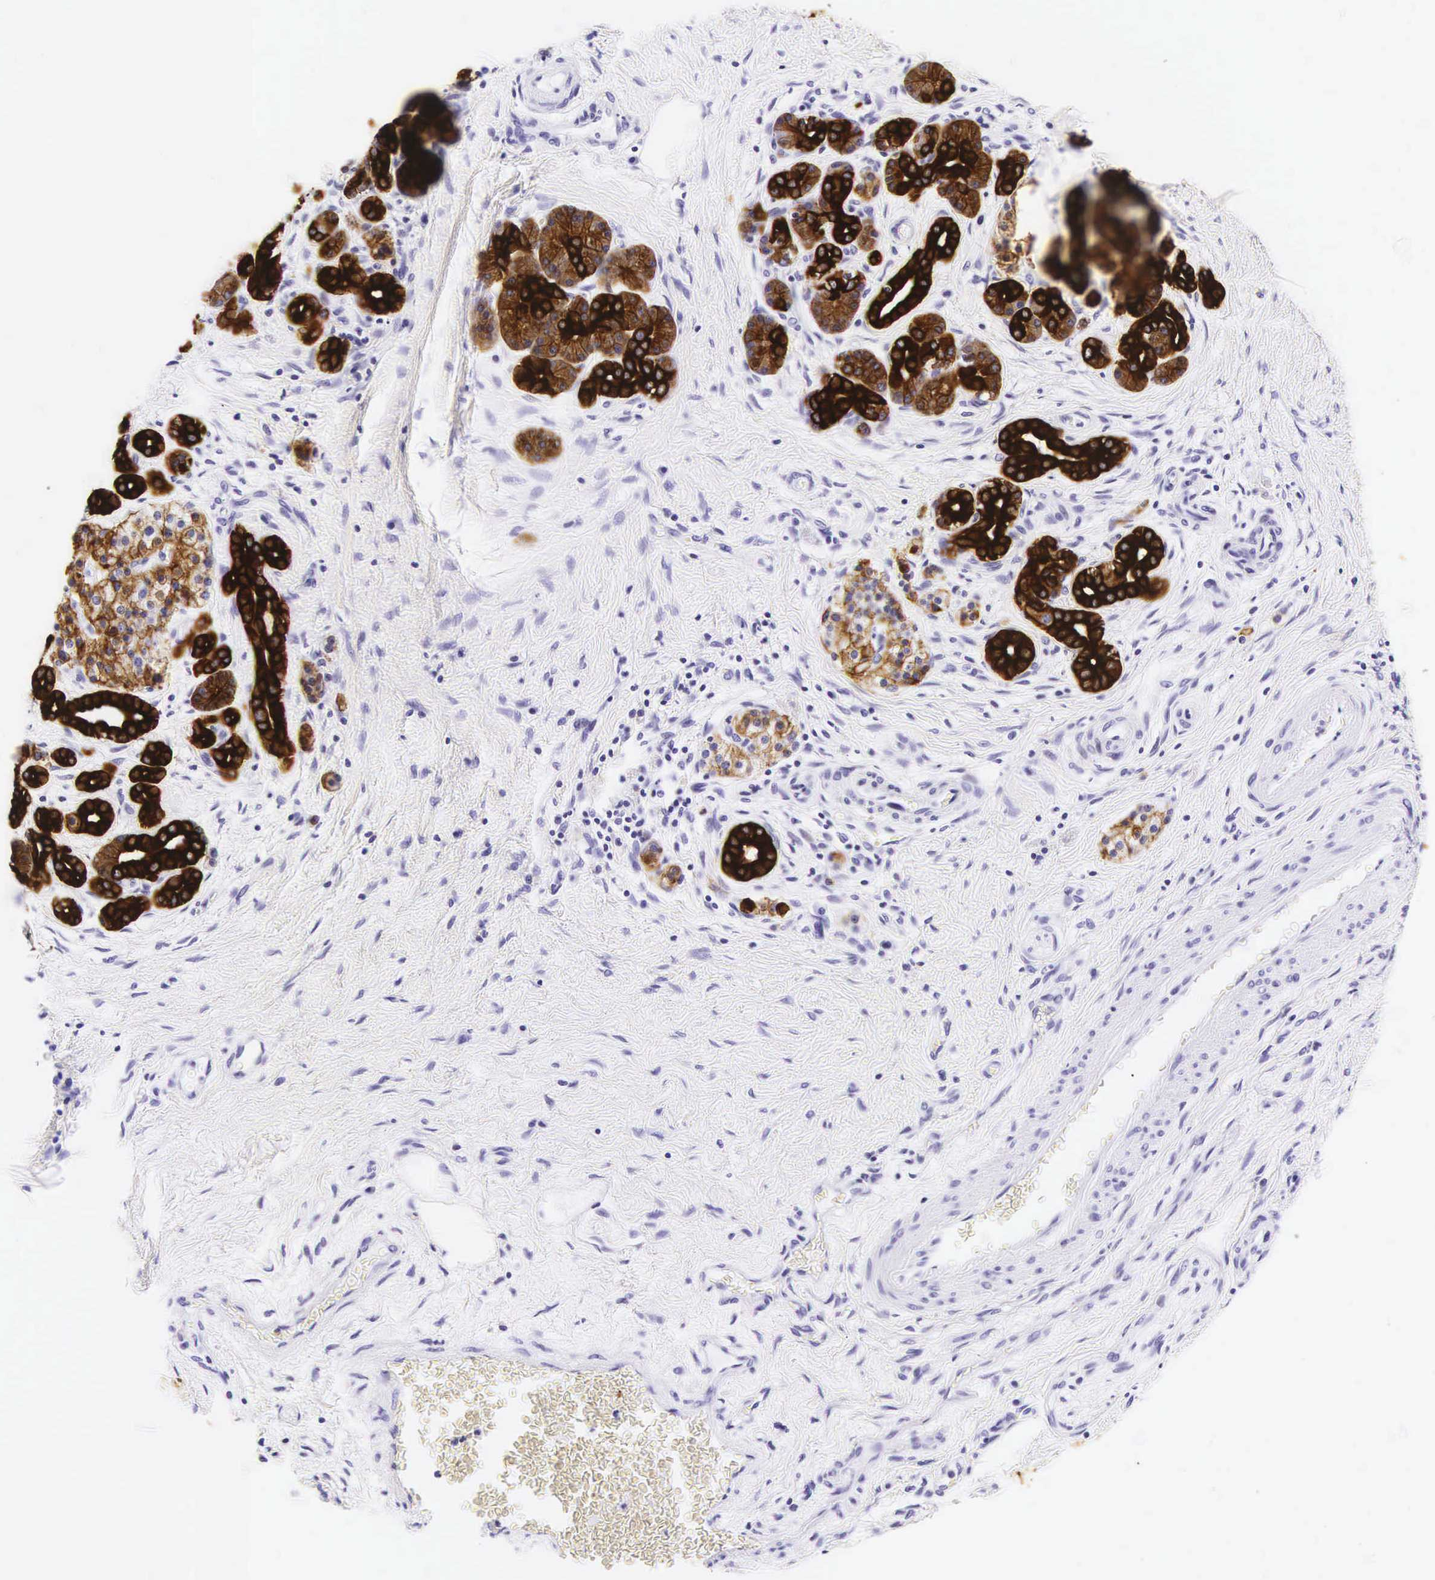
{"staining": {"intensity": "strong", "quantity": ">75%", "location": "cytoplasmic/membranous"}, "tissue": "pancreatic cancer", "cell_type": "Tumor cells", "image_type": "cancer", "snomed": [{"axis": "morphology", "description": "Adenocarcinoma, NOS"}, {"axis": "topography", "description": "Pancreas"}], "caption": "The immunohistochemical stain highlights strong cytoplasmic/membranous positivity in tumor cells of adenocarcinoma (pancreatic) tissue.", "gene": "KRT18", "patient": {"sex": "female", "age": 66}}